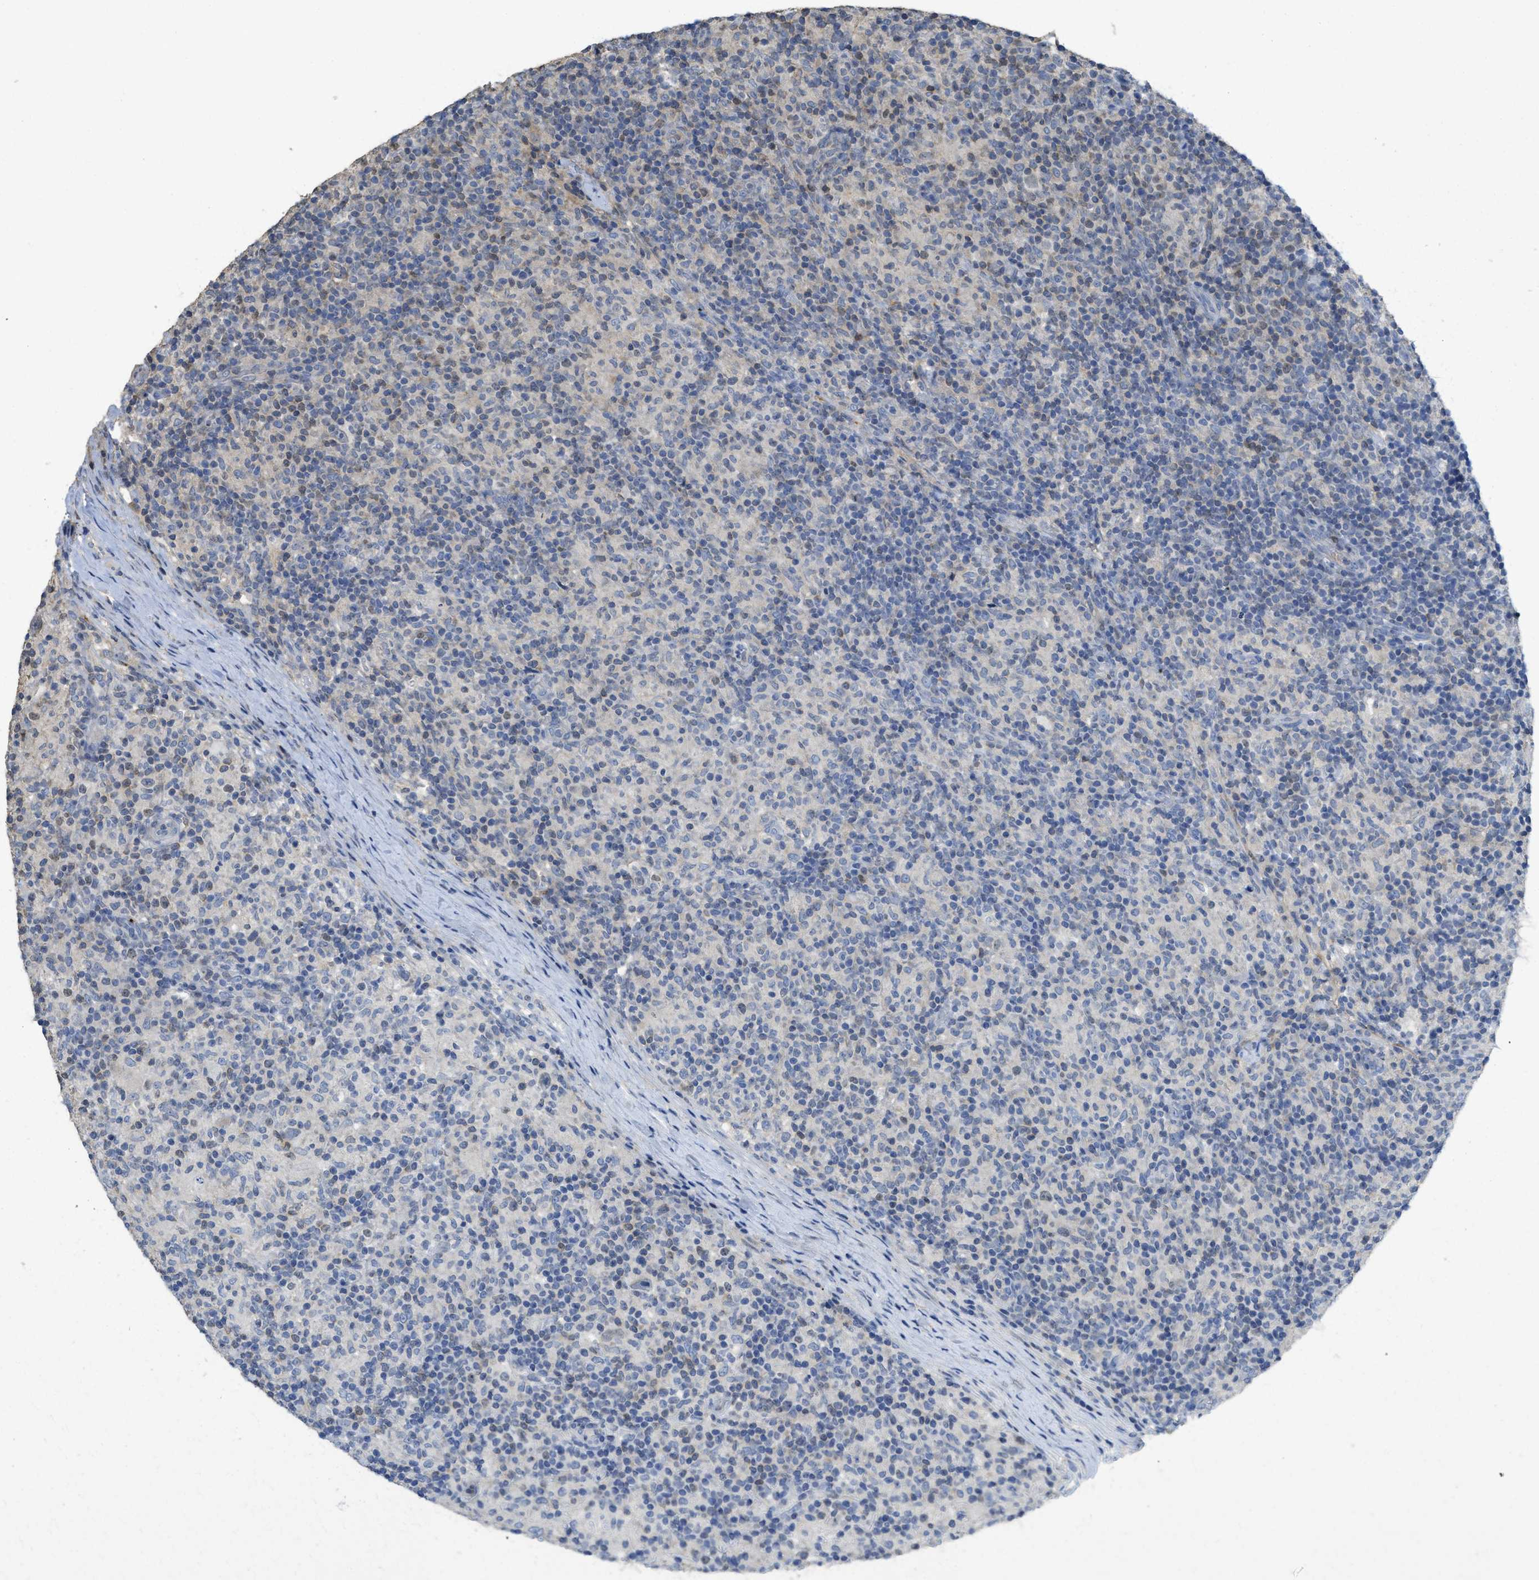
{"staining": {"intensity": "negative", "quantity": "none", "location": "none"}, "tissue": "lymphoma", "cell_type": "Tumor cells", "image_type": "cancer", "snomed": [{"axis": "morphology", "description": "Hodgkin's disease, NOS"}, {"axis": "topography", "description": "Lymph node"}], "caption": "Tumor cells show no significant expression in lymphoma.", "gene": "SFXN2", "patient": {"sex": "male", "age": 70}}